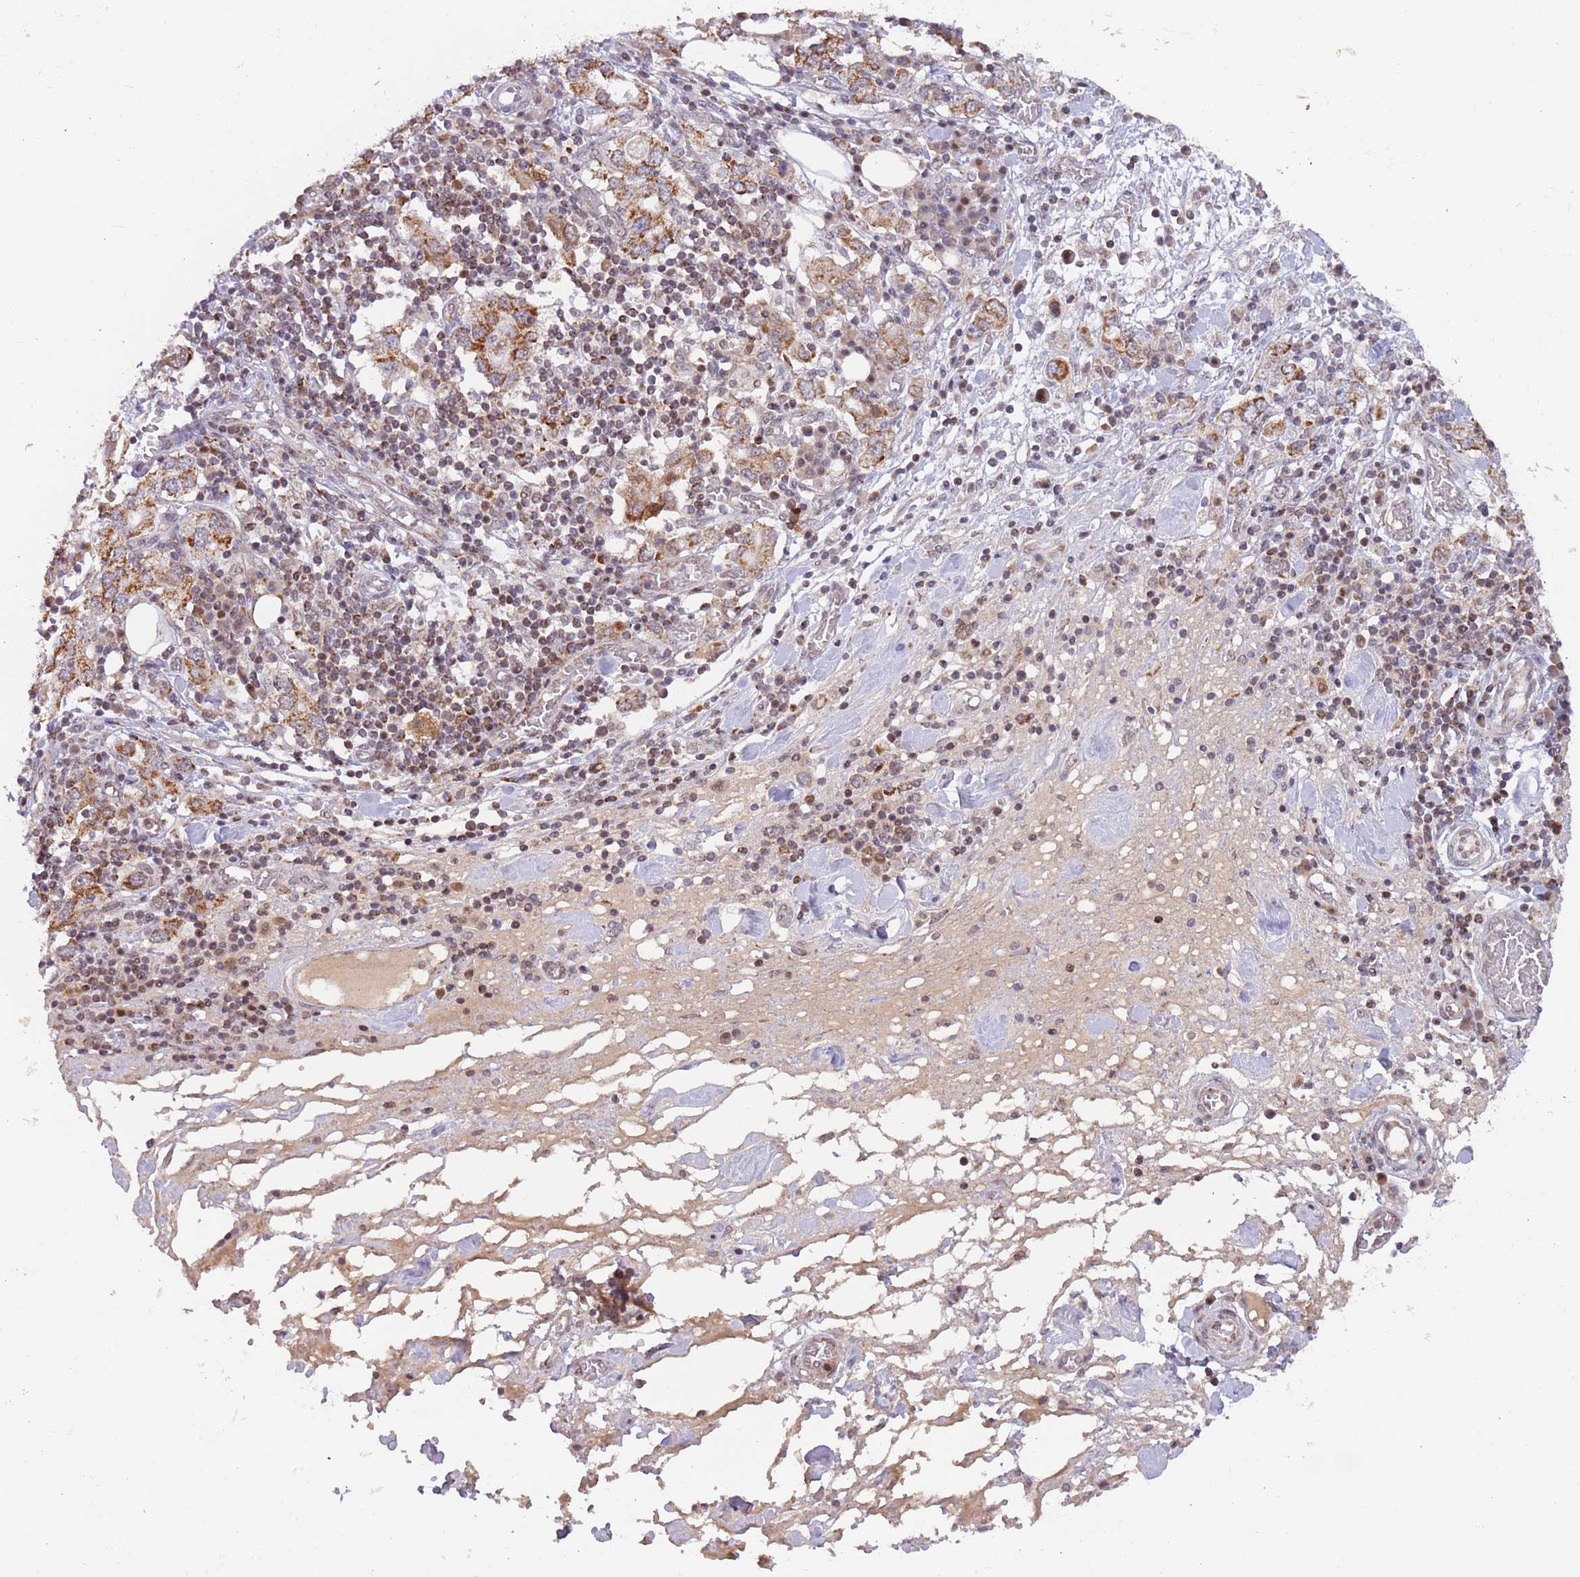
{"staining": {"intensity": "strong", "quantity": ">75%", "location": "cytoplasmic/membranous"}, "tissue": "stomach cancer", "cell_type": "Tumor cells", "image_type": "cancer", "snomed": [{"axis": "morphology", "description": "Adenocarcinoma, NOS"}, {"axis": "topography", "description": "Stomach, upper"}, {"axis": "topography", "description": "Stomach"}], "caption": "Brown immunohistochemical staining in human stomach cancer displays strong cytoplasmic/membranous expression in approximately >75% of tumor cells.", "gene": "TIMM13", "patient": {"sex": "male", "age": 62}}